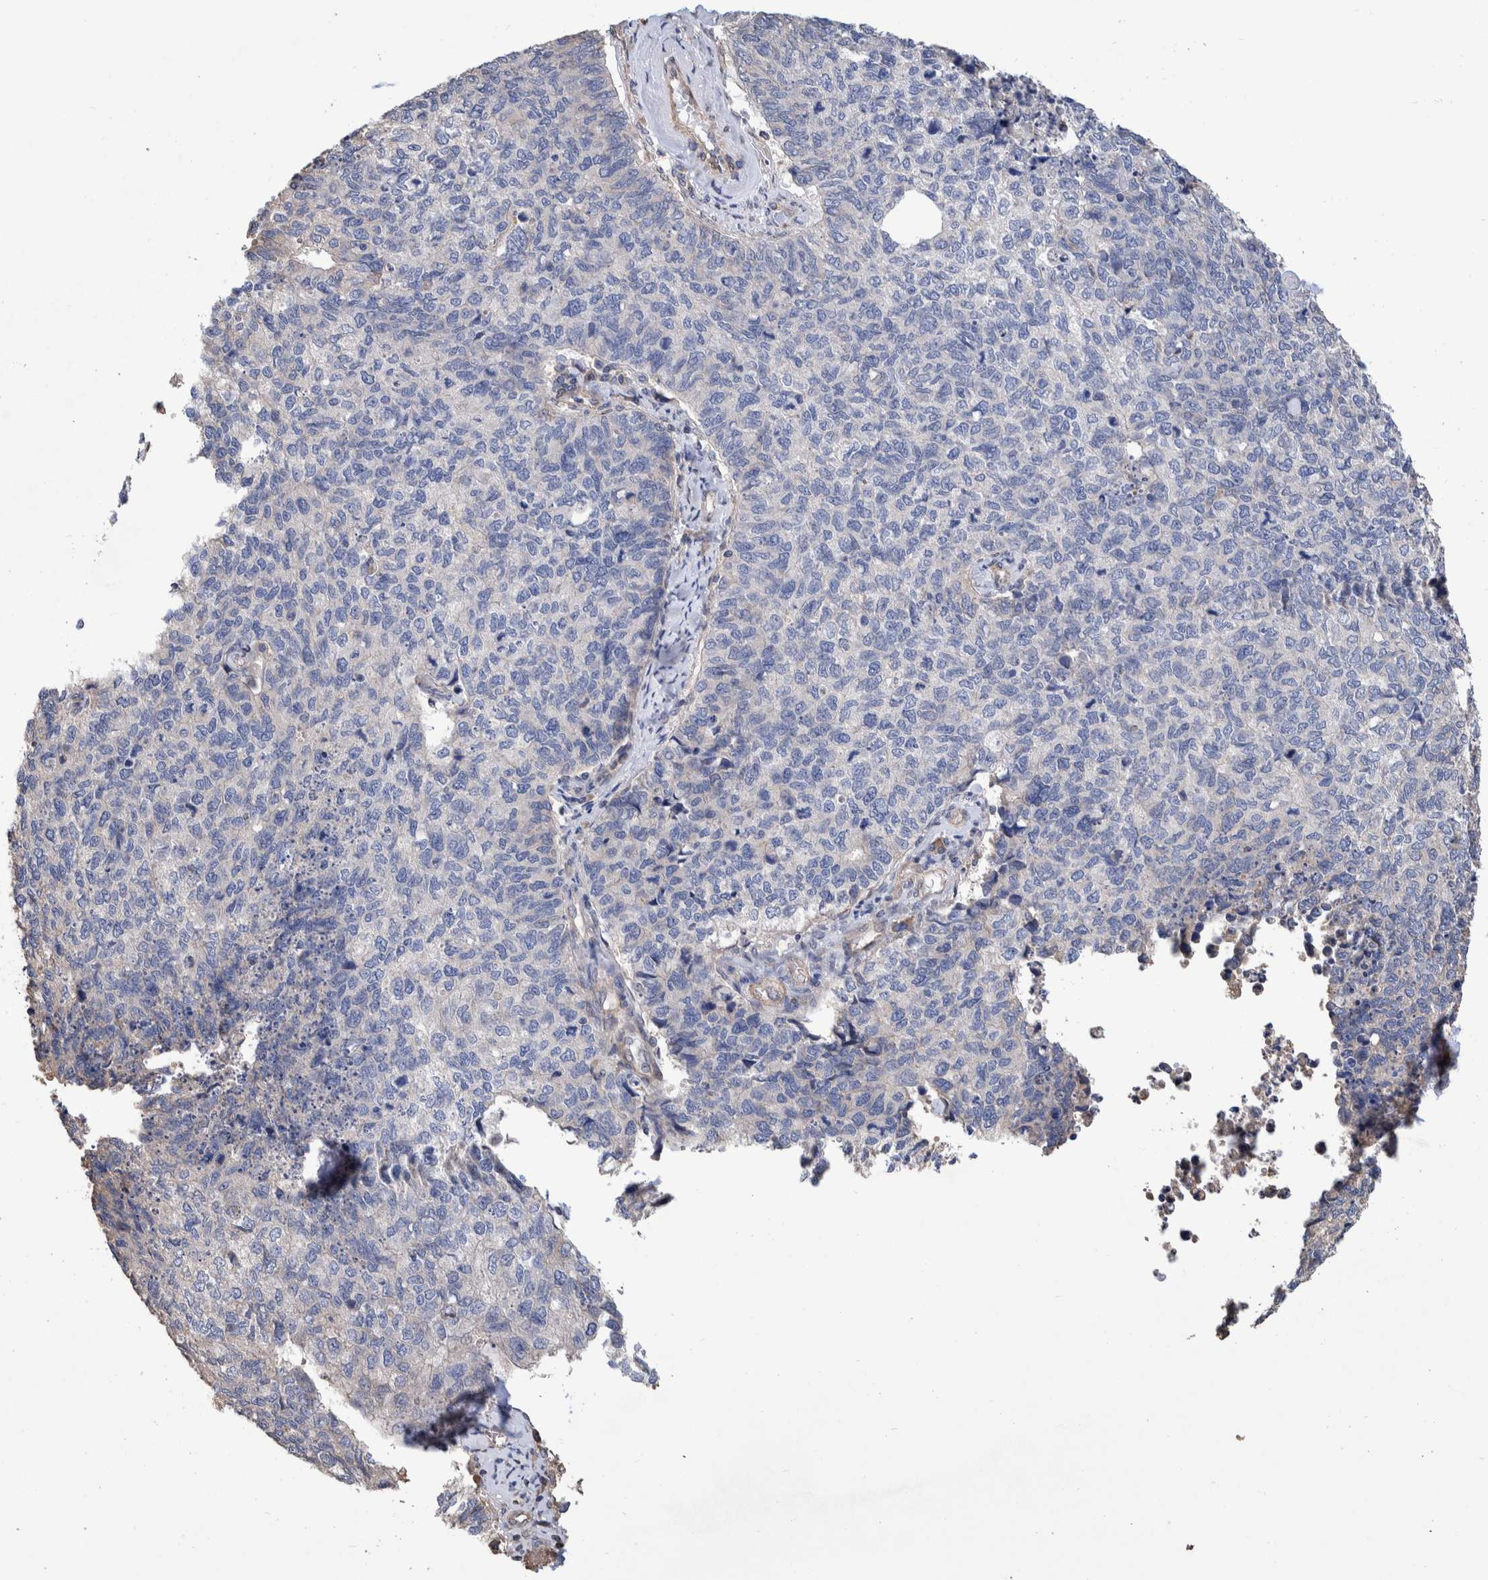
{"staining": {"intensity": "negative", "quantity": "none", "location": "none"}, "tissue": "cervical cancer", "cell_type": "Tumor cells", "image_type": "cancer", "snomed": [{"axis": "morphology", "description": "Squamous cell carcinoma, NOS"}, {"axis": "topography", "description": "Cervix"}], "caption": "IHC micrograph of neoplastic tissue: human cervical cancer (squamous cell carcinoma) stained with DAB (3,3'-diaminobenzidine) shows no significant protein staining in tumor cells.", "gene": "SLC45A4", "patient": {"sex": "female", "age": 63}}